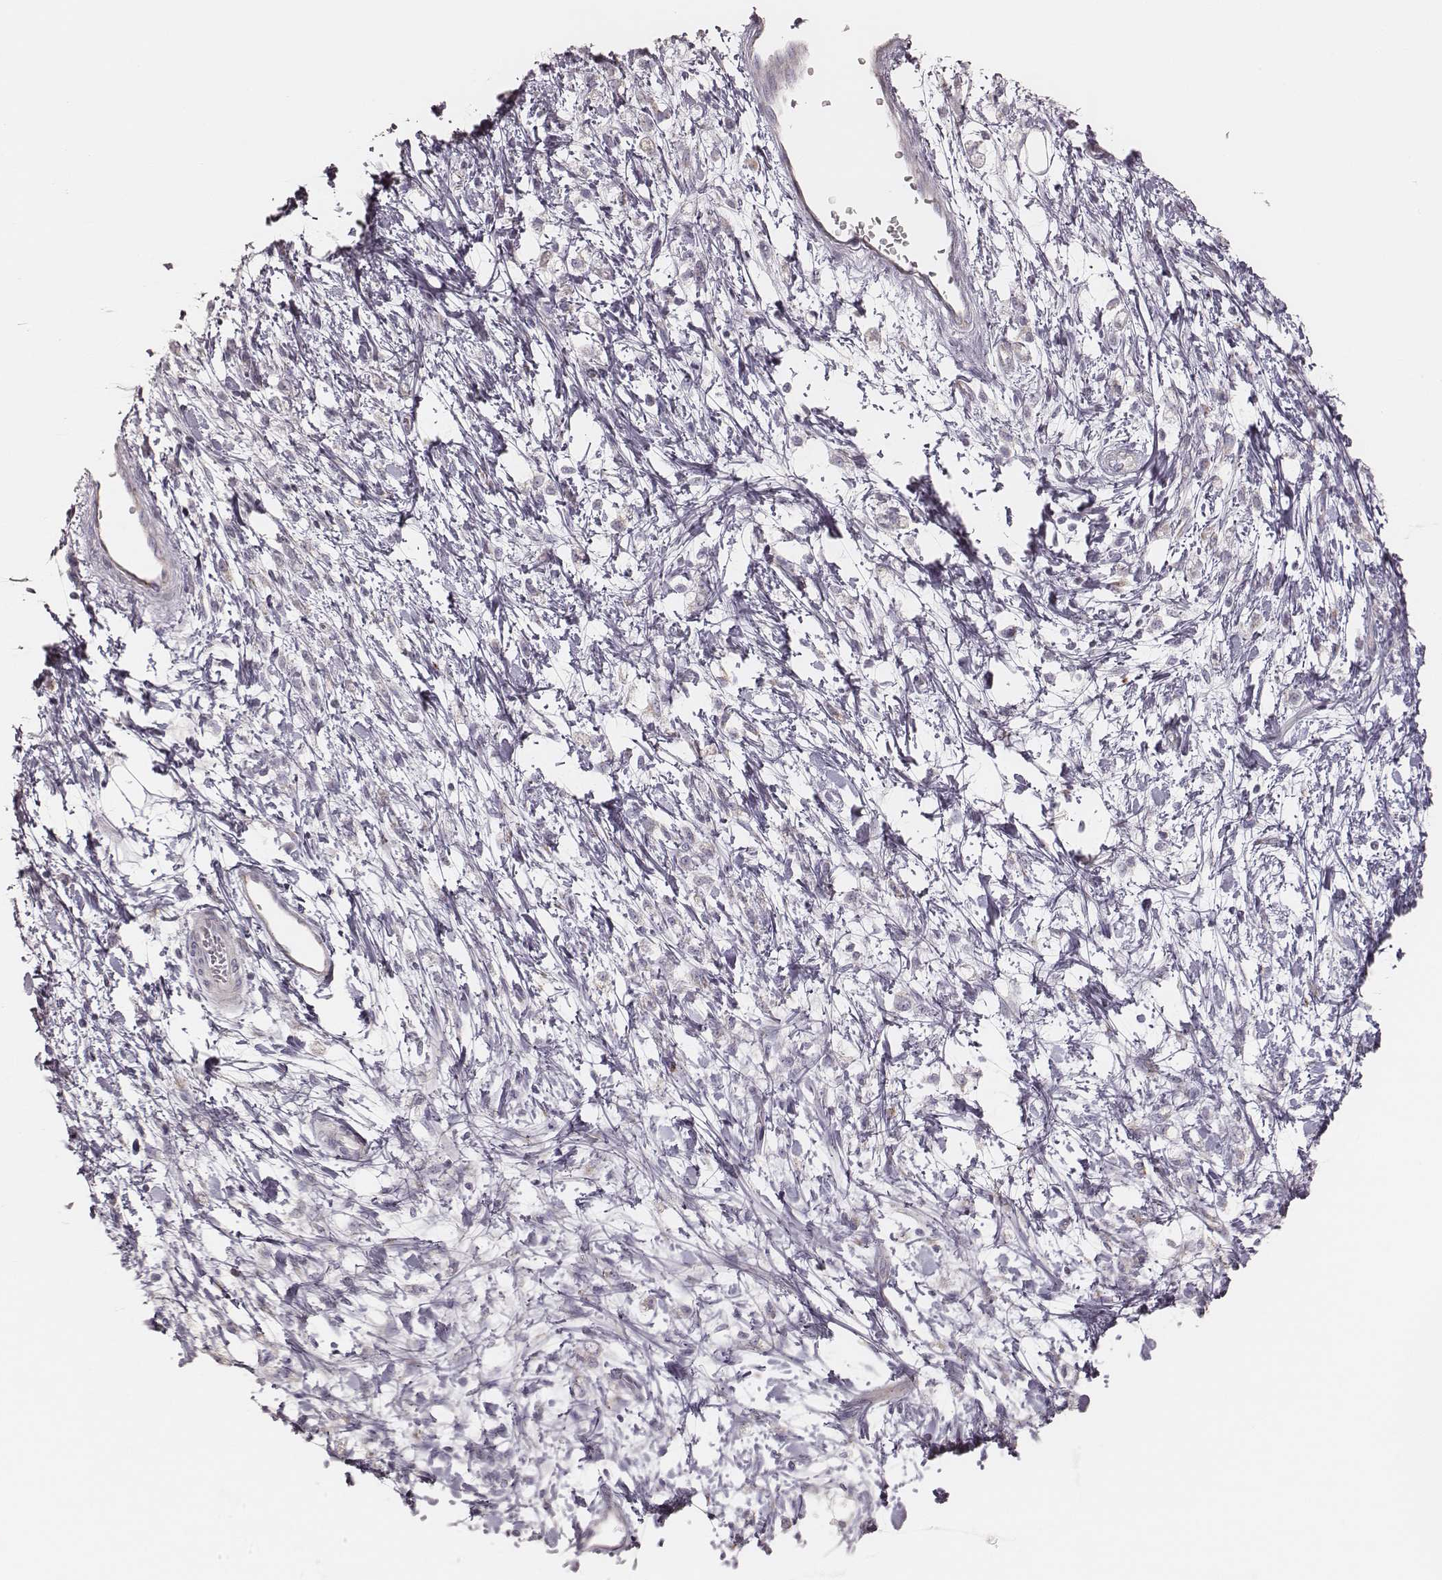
{"staining": {"intensity": "weak", "quantity": ">75%", "location": "cytoplasmic/membranous"}, "tissue": "stomach cancer", "cell_type": "Tumor cells", "image_type": "cancer", "snomed": [{"axis": "morphology", "description": "Adenocarcinoma, NOS"}, {"axis": "topography", "description": "Stomach"}], "caption": "Immunohistochemistry histopathology image of adenocarcinoma (stomach) stained for a protein (brown), which displays low levels of weak cytoplasmic/membranous positivity in about >75% of tumor cells.", "gene": "KIF5C", "patient": {"sex": "female", "age": 60}}